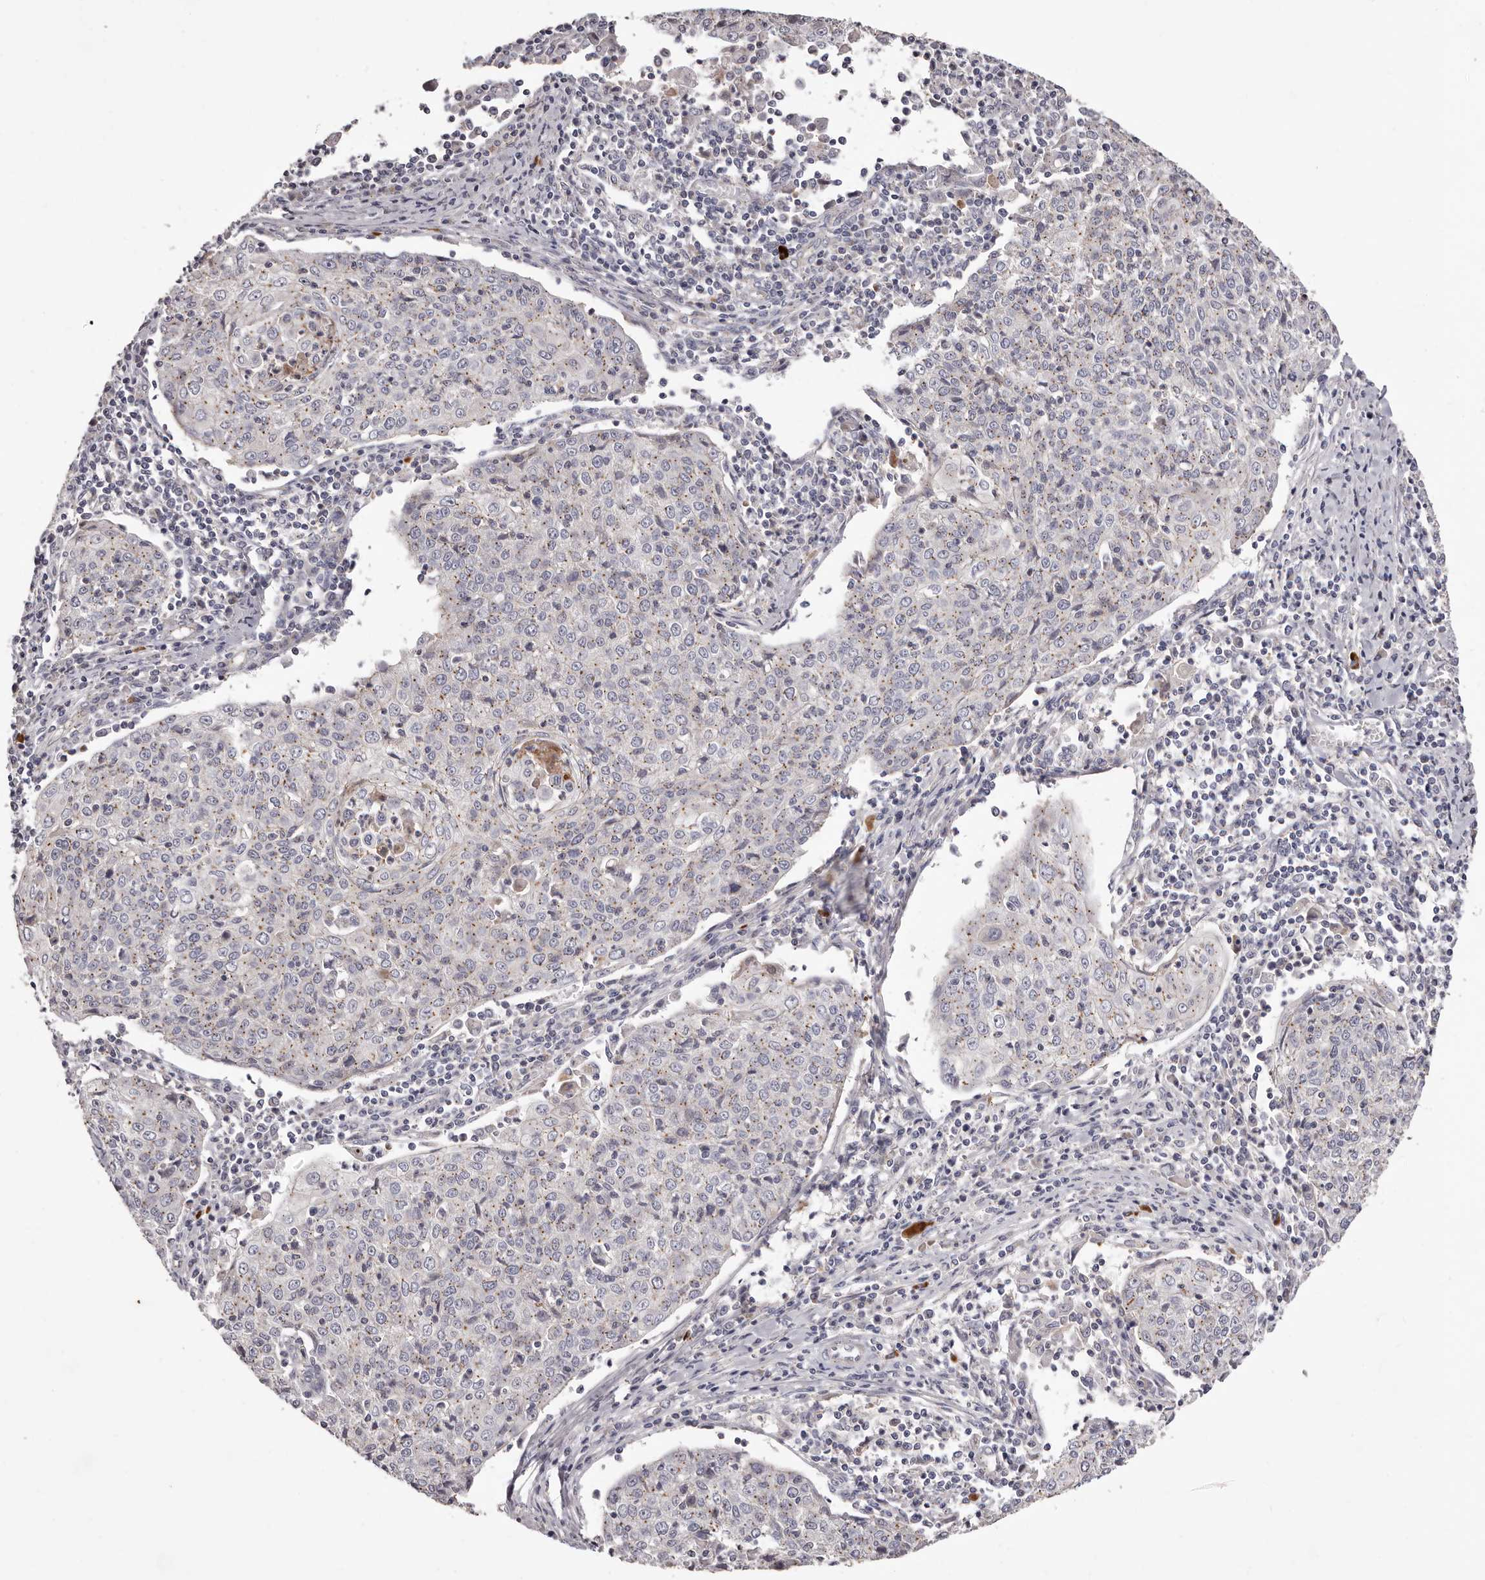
{"staining": {"intensity": "weak", "quantity": "25%-75%", "location": "cytoplasmic/membranous"}, "tissue": "cervical cancer", "cell_type": "Tumor cells", "image_type": "cancer", "snomed": [{"axis": "morphology", "description": "Squamous cell carcinoma, NOS"}, {"axis": "topography", "description": "Cervix"}], "caption": "Cervical cancer (squamous cell carcinoma) tissue displays weak cytoplasmic/membranous expression in approximately 25%-75% of tumor cells (brown staining indicates protein expression, while blue staining denotes nuclei).", "gene": "PEG10", "patient": {"sex": "female", "age": 48}}